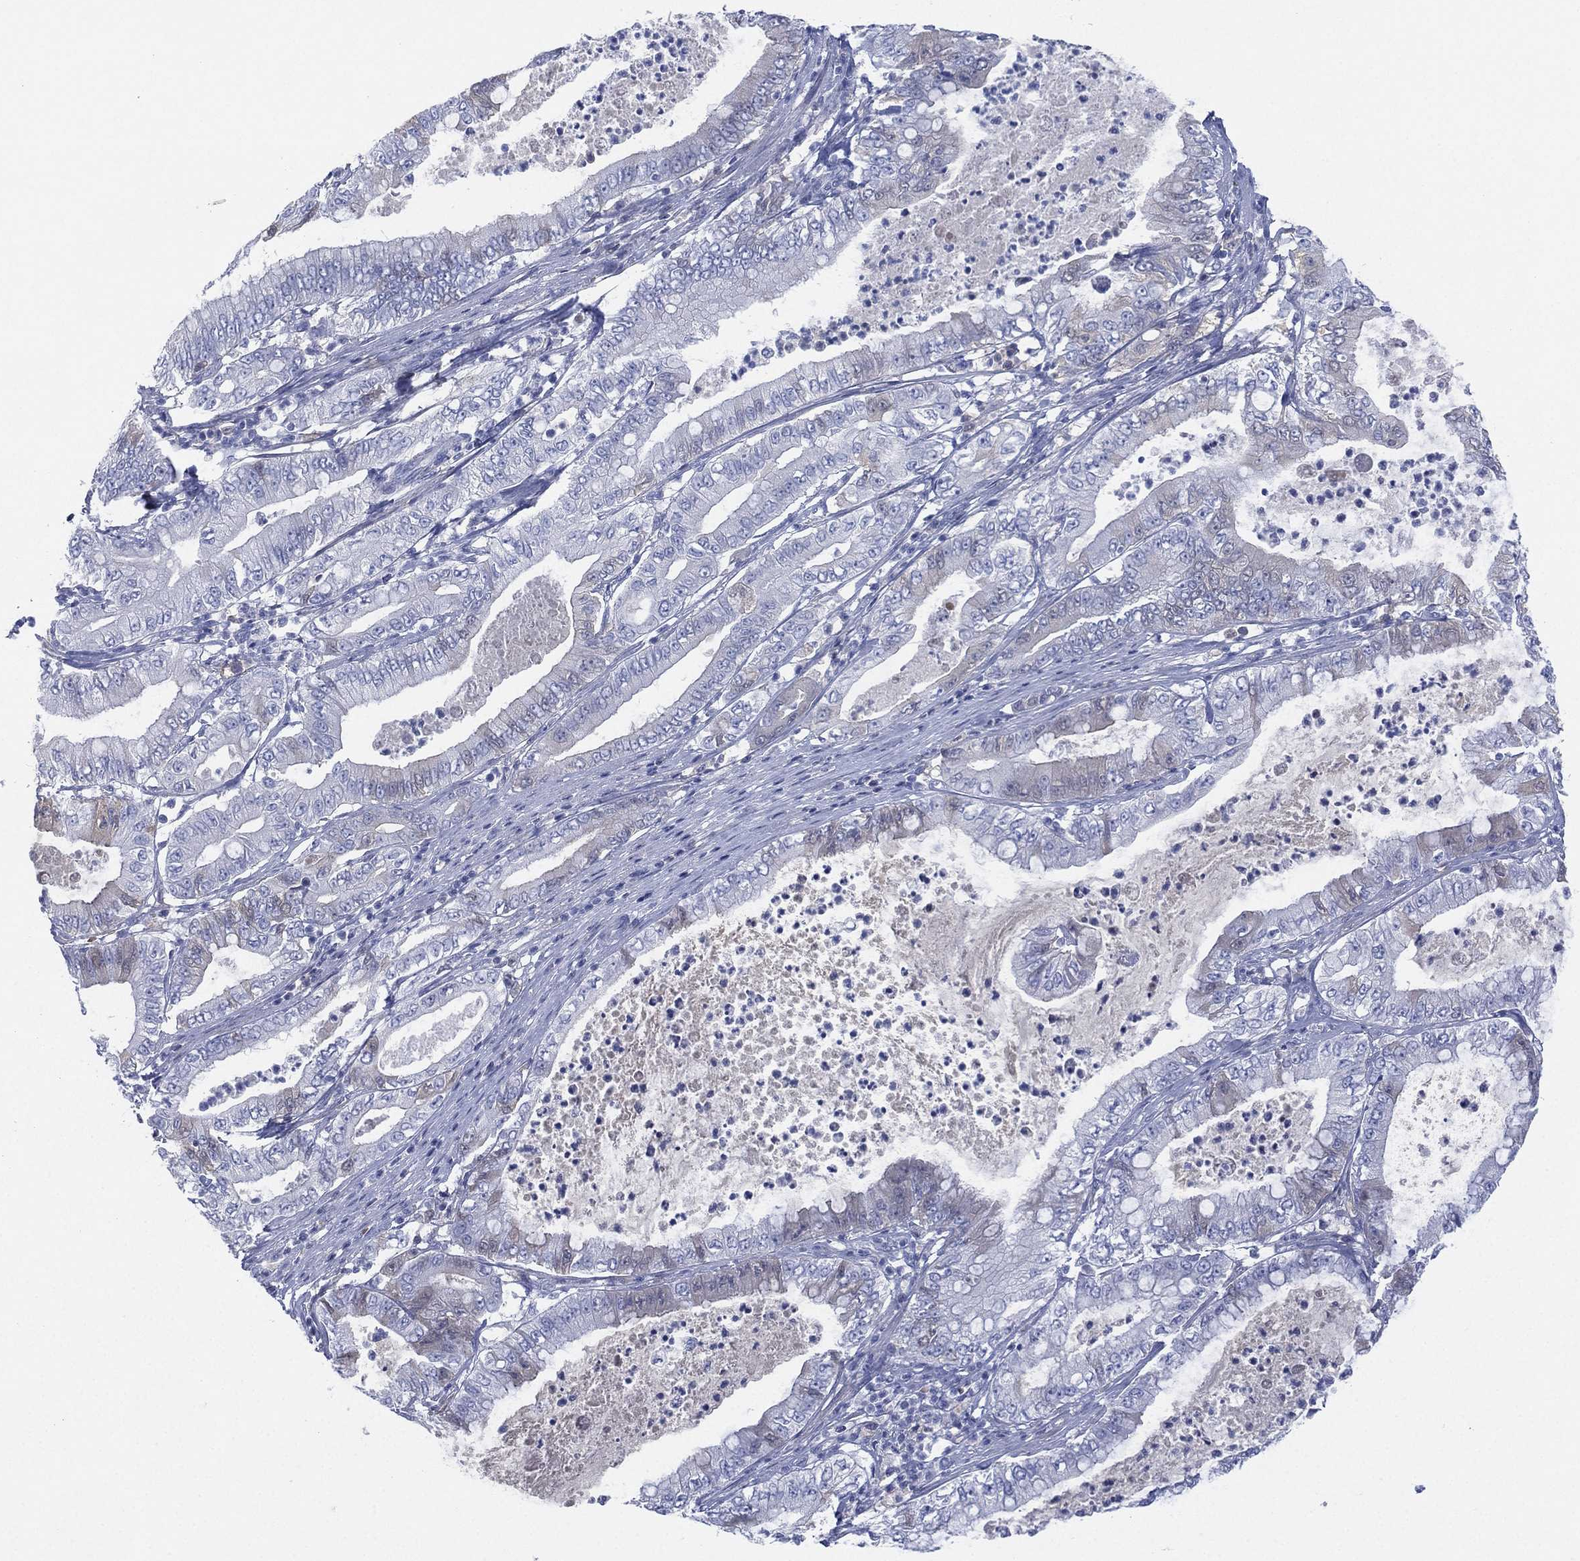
{"staining": {"intensity": "negative", "quantity": "none", "location": "none"}, "tissue": "pancreatic cancer", "cell_type": "Tumor cells", "image_type": "cancer", "snomed": [{"axis": "morphology", "description": "Adenocarcinoma, NOS"}, {"axis": "topography", "description": "Pancreas"}], "caption": "DAB immunohistochemical staining of adenocarcinoma (pancreatic) reveals no significant staining in tumor cells.", "gene": "CYP2D6", "patient": {"sex": "male", "age": 71}}